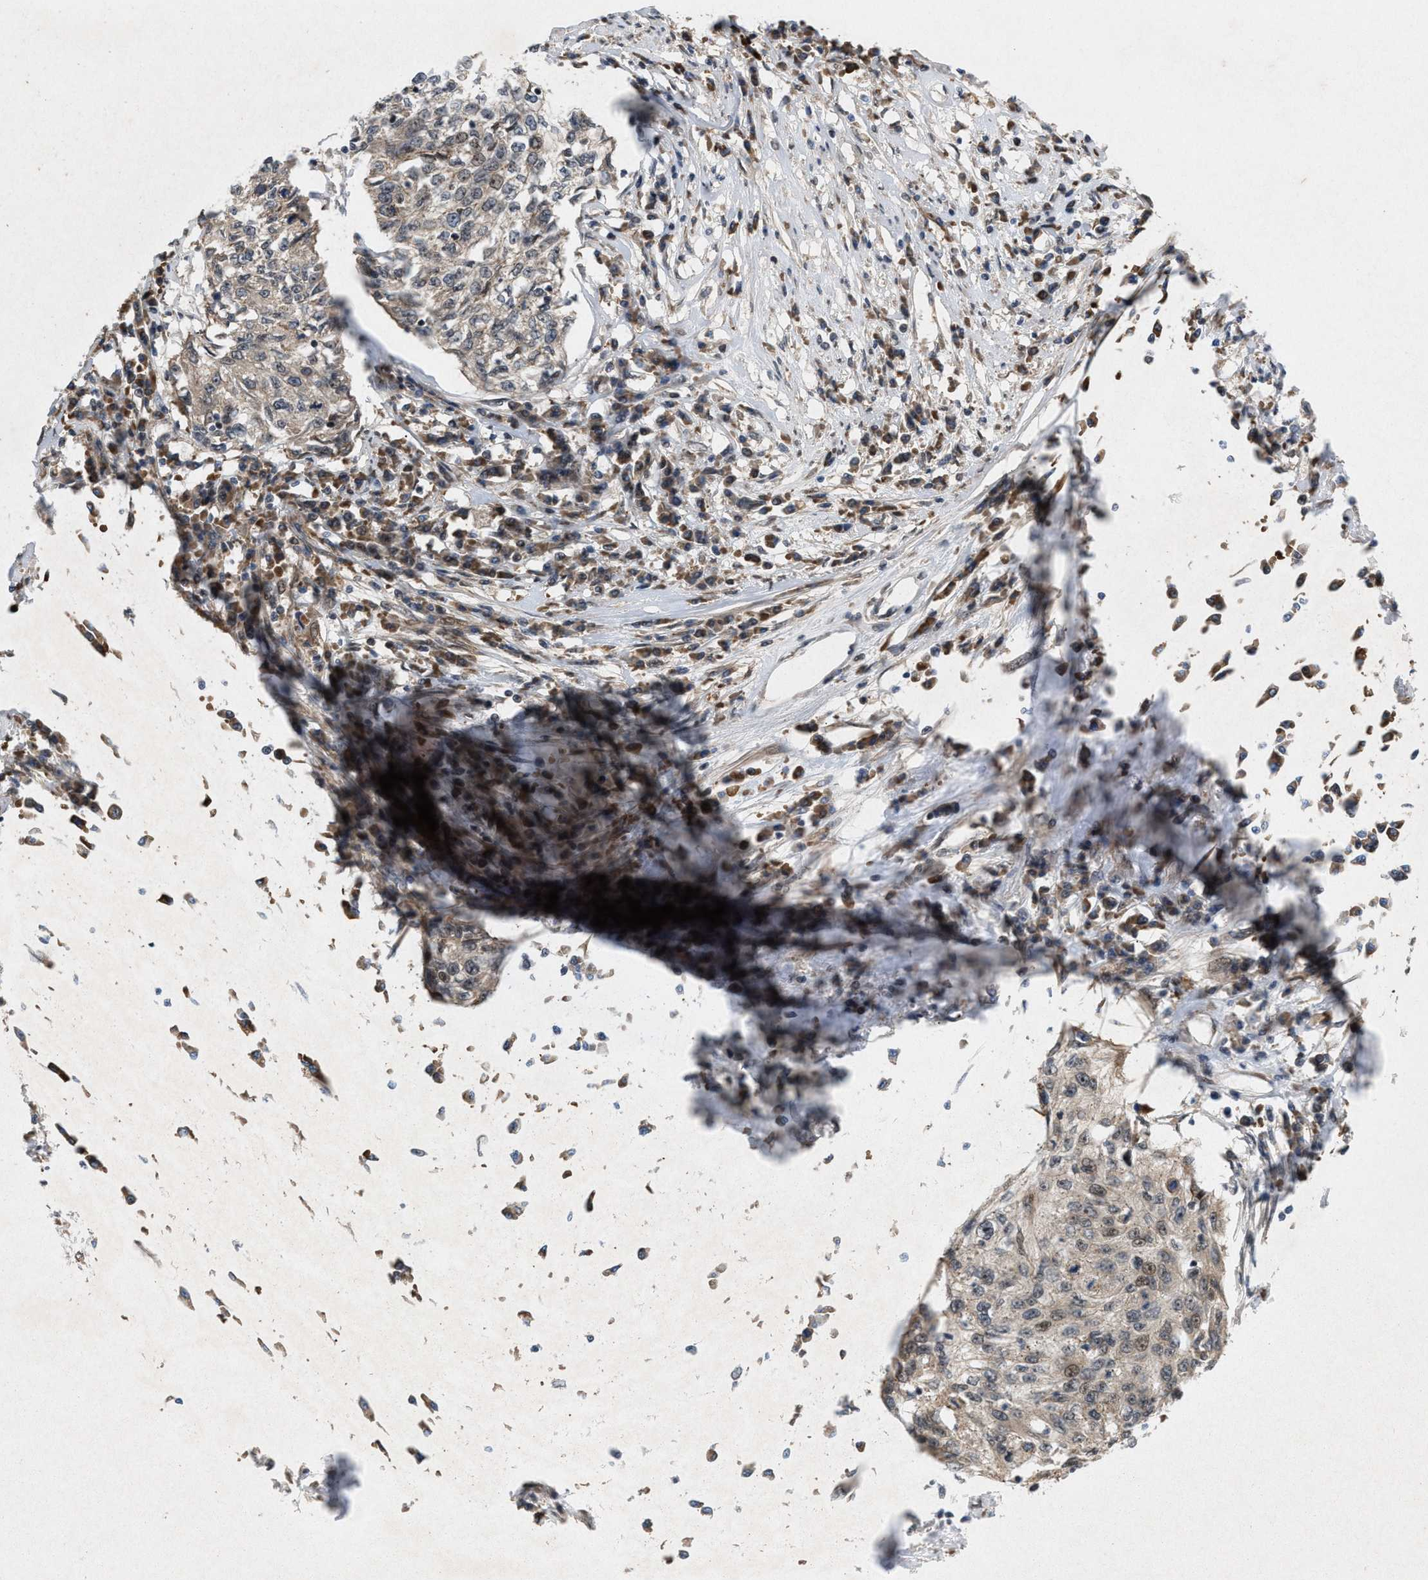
{"staining": {"intensity": "weak", "quantity": "25%-75%", "location": "cytoplasmic/membranous"}, "tissue": "cervical cancer", "cell_type": "Tumor cells", "image_type": "cancer", "snomed": [{"axis": "morphology", "description": "Squamous cell carcinoma, NOS"}, {"axis": "topography", "description": "Cervix"}], "caption": "Brown immunohistochemical staining in cervical squamous cell carcinoma exhibits weak cytoplasmic/membranous expression in about 25%-75% of tumor cells.", "gene": "MFSD6", "patient": {"sex": "female", "age": 57}}